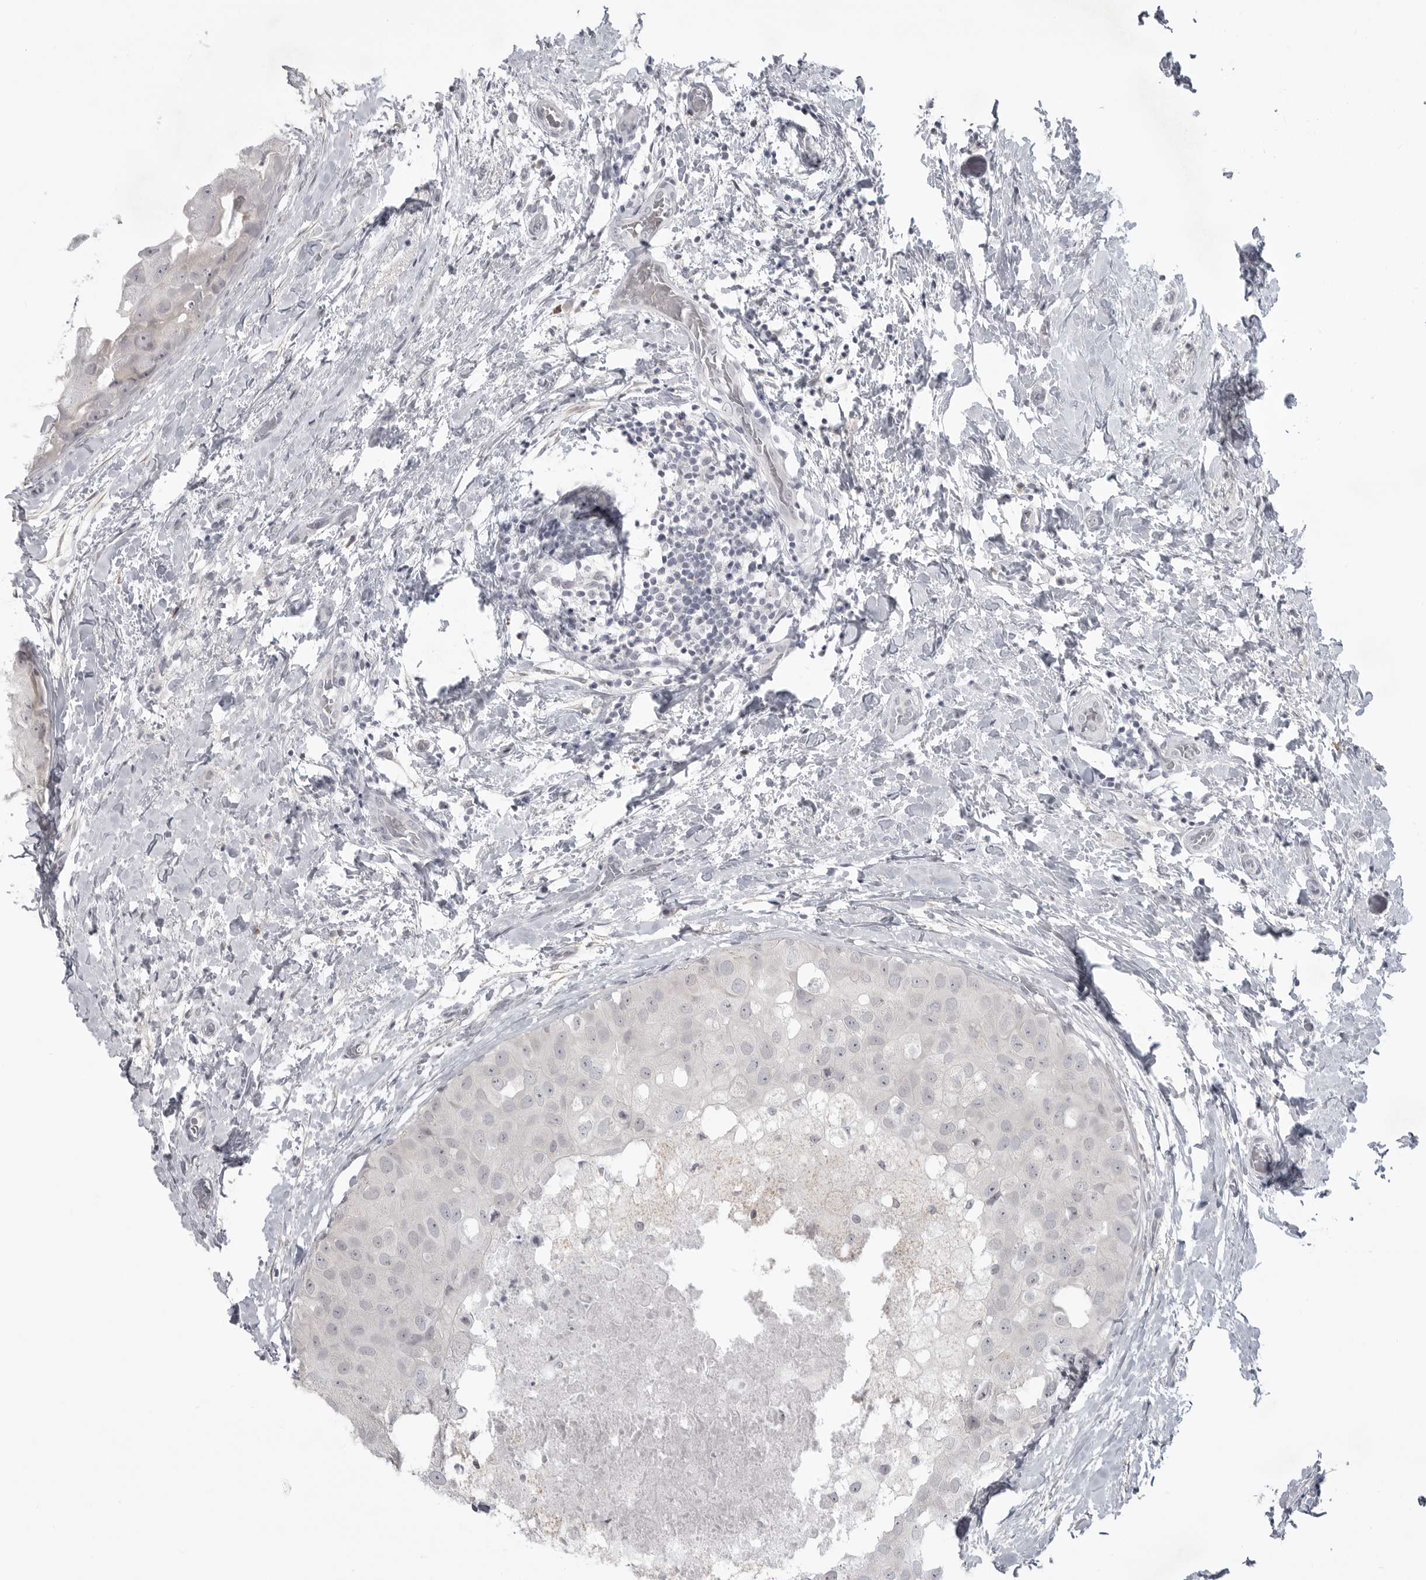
{"staining": {"intensity": "negative", "quantity": "none", "location": "none"}, "tissue": "breast cancer", "cell_type": "Tumor cells", "image_type": "cancer", "snomed": [{"axis": "morphology", "description": "Duct carcinoma"}, {"axis": "topography", "description": "Breast"}], "caption": "IHC micrograph of breast infiltrating ductal carcinoma stained for a protein (brown), which exhibits no positivity in tumor cells.", "gene": "TCTN3", "patient": {"sex": "female", "age": 62}}